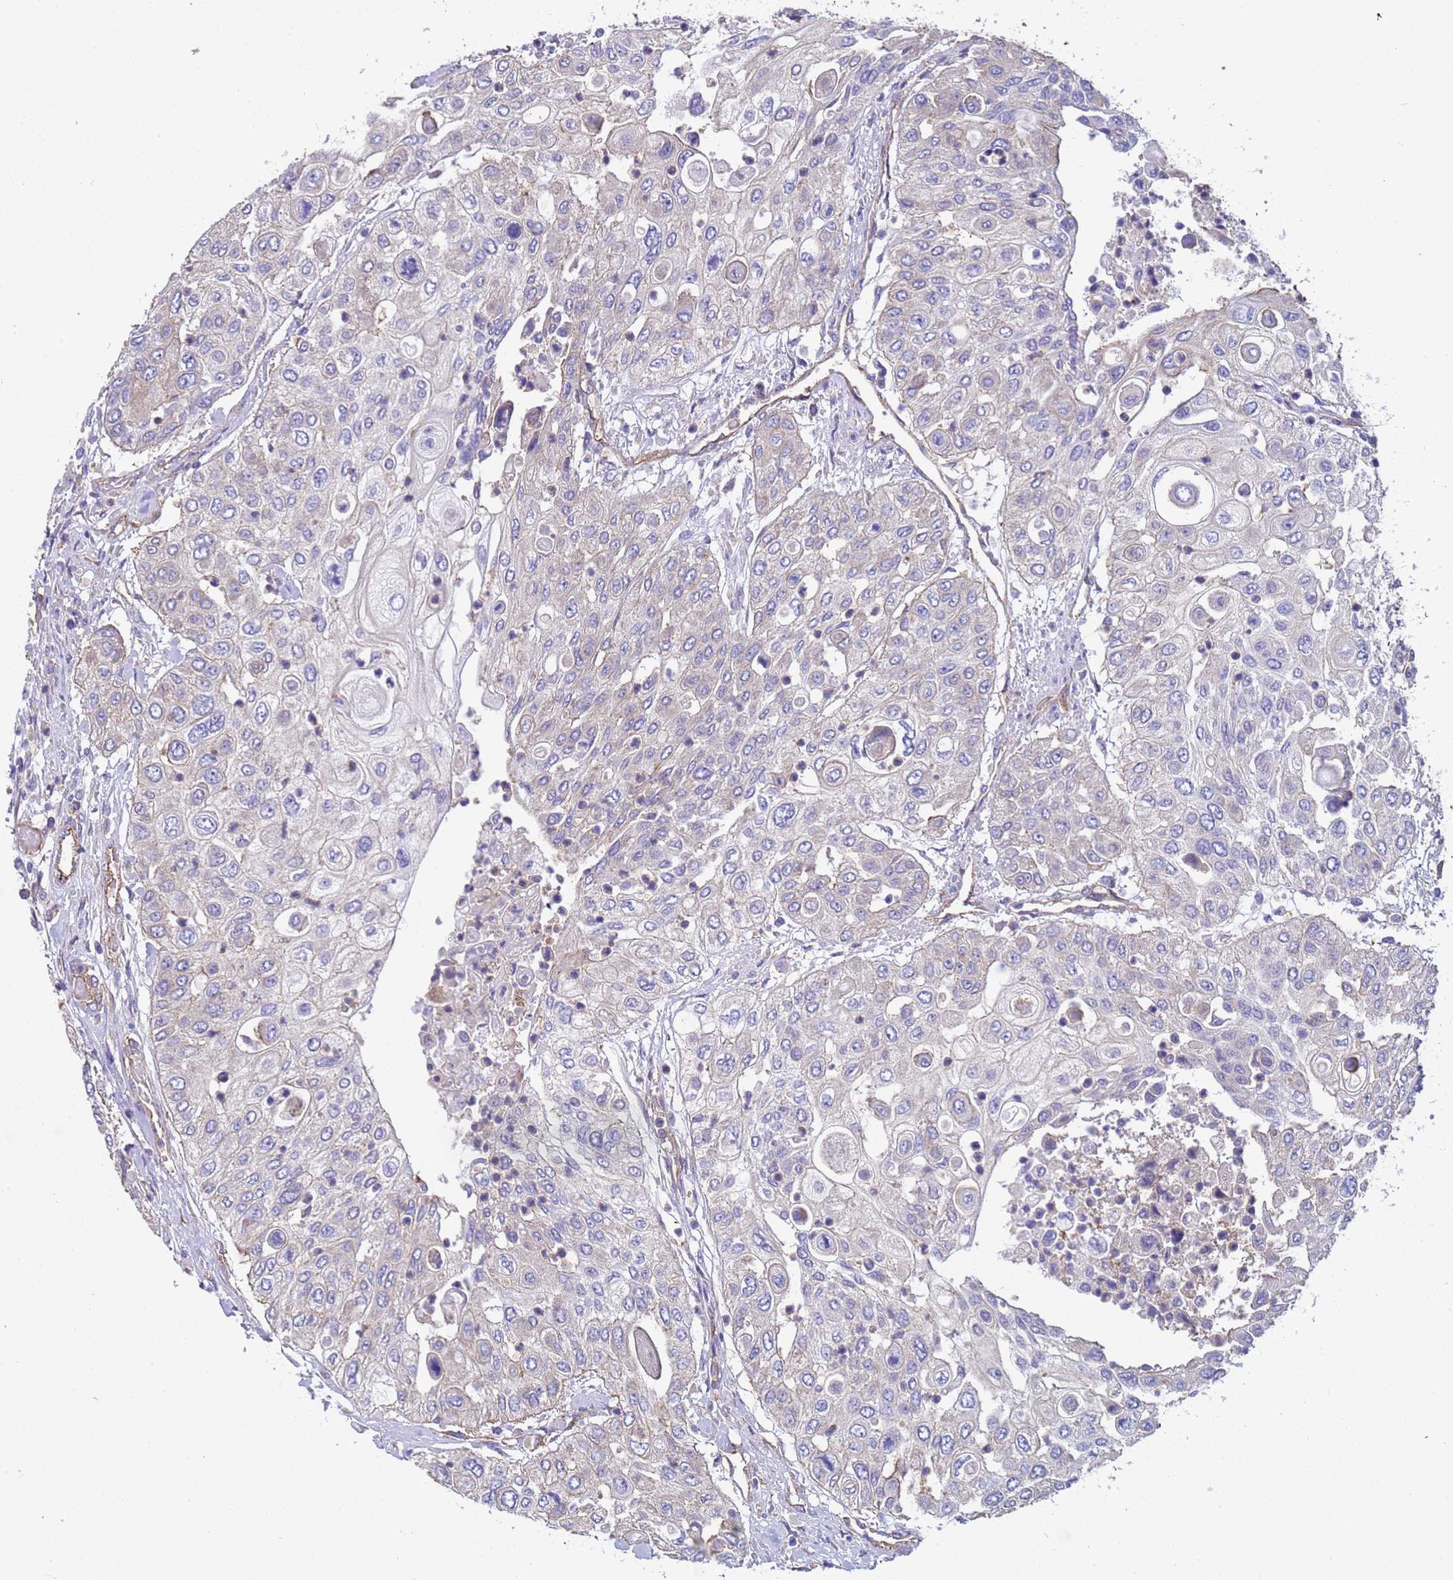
{"staining": {"intensity": "negative", "quantity": "none", "location": "none"}, "tissue": "urothelial cancer", "cell_type": "Tumor cells", "image_type": "cancer", "snomed": [{"axis": "morphology", "description": "Urothelial carcinoma, High grade"}, {"axis": "topography", "description": "Urinary bladder"}], "caption": "There is no significant staining in tumor cells of urothelial cancer. (Brightfield microscopy of DAB immunohistochemistry (IHC) at high magnification).", "gene": "ZNF248", "patient": {"sex": "female", "age": 79}}